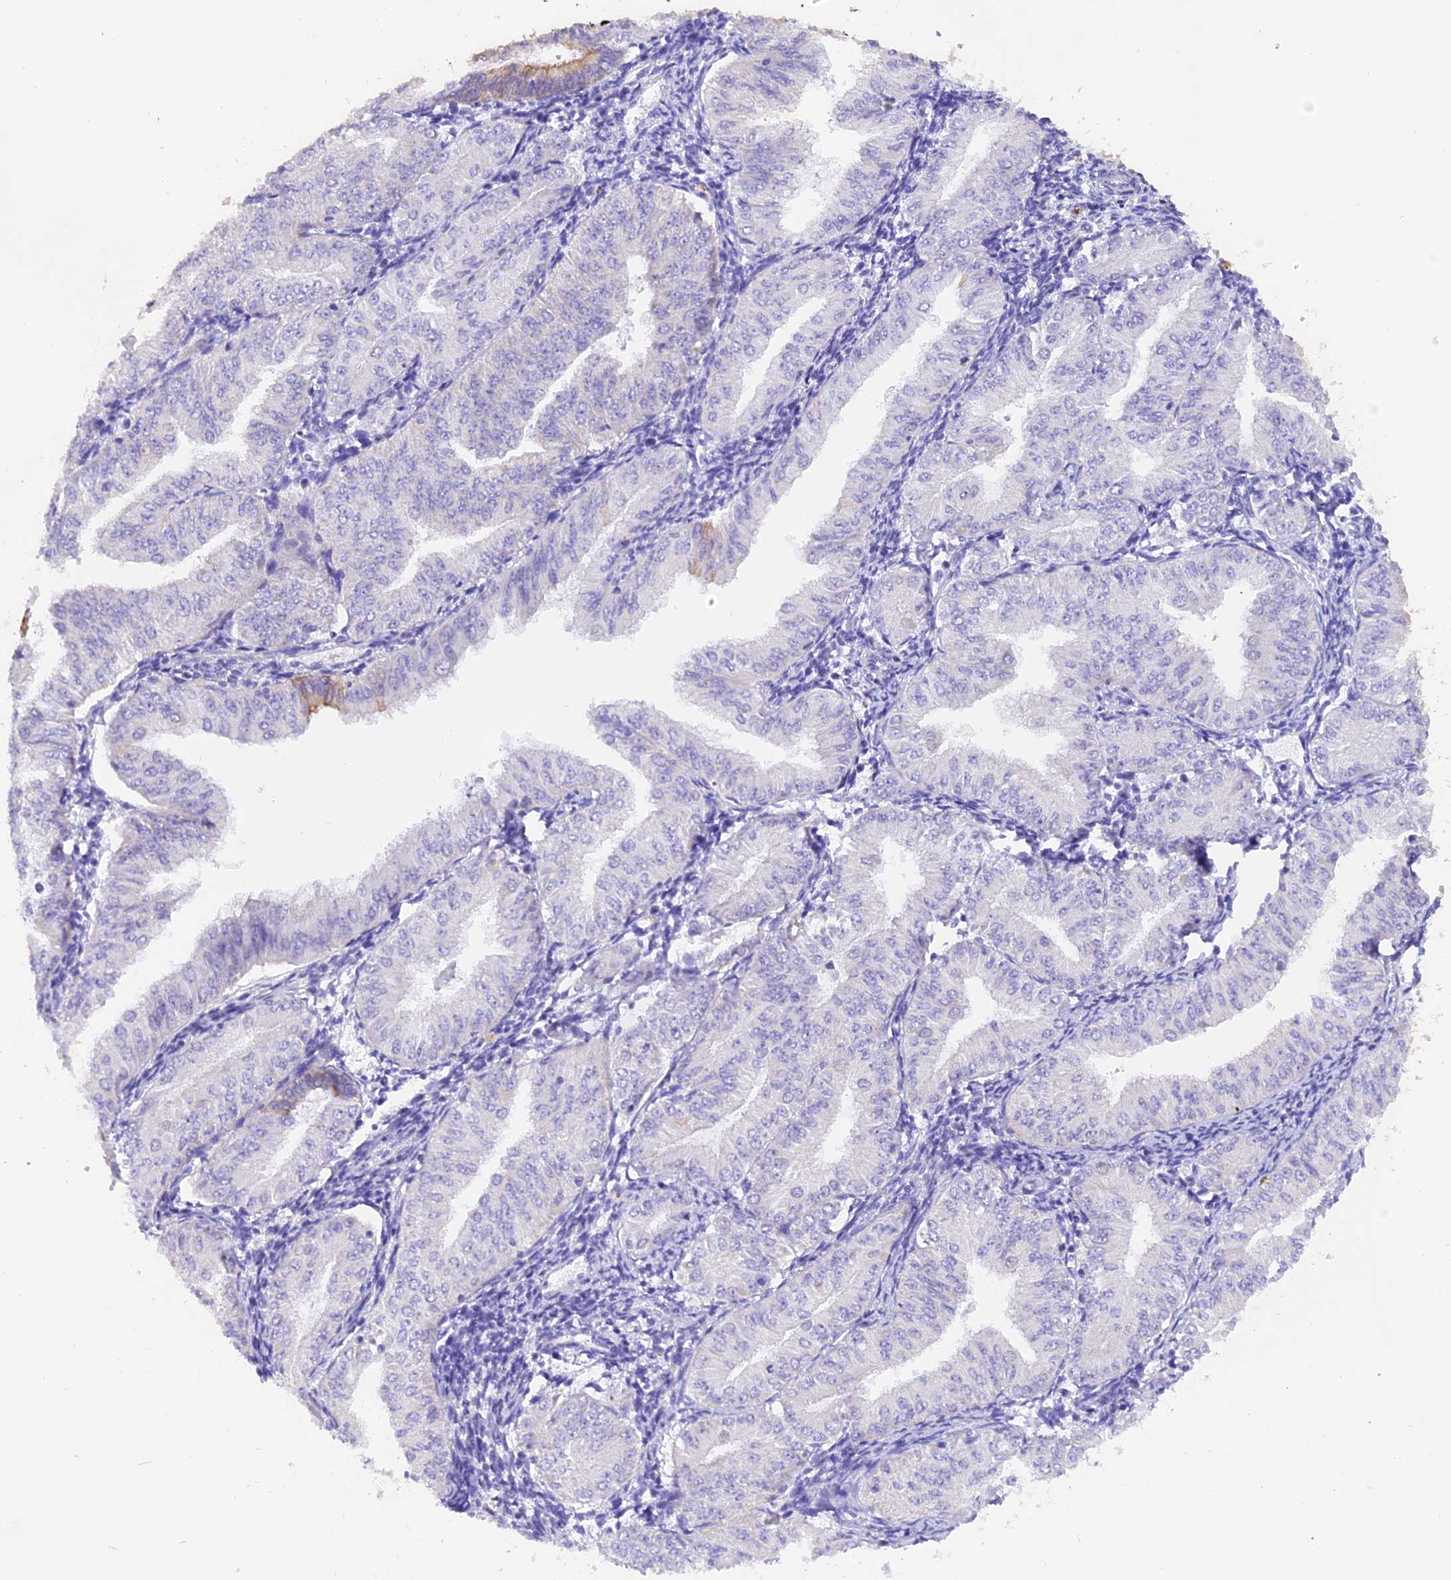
{"staining": {"intensity": "negative", "quantity": "none", "location": "none"}, "tissue": "endometrial cancer", "cell_type": "Tumor cells", "image_type": "cancer", "snomed": [{"axis": "morphology", "description": "Normal tissue, NOS"}, {"axis": "morphology", "description": "Adenocarcinoma, NOS"}, {"axis": "topography", "description": "Endometrium"}], "caption": "Image shows no protein expression in tumor cells of endometrial adenocarcinoma tissue. The staining was performed using DAB (3,3'-diaminobenzidine) to visualize the protein expression in brown, while the nuclei were stained in blue with hematoxylin (Magnification: 20x).", "gene": "PKIA", "patient": {"sex": "female", "age": 53}}